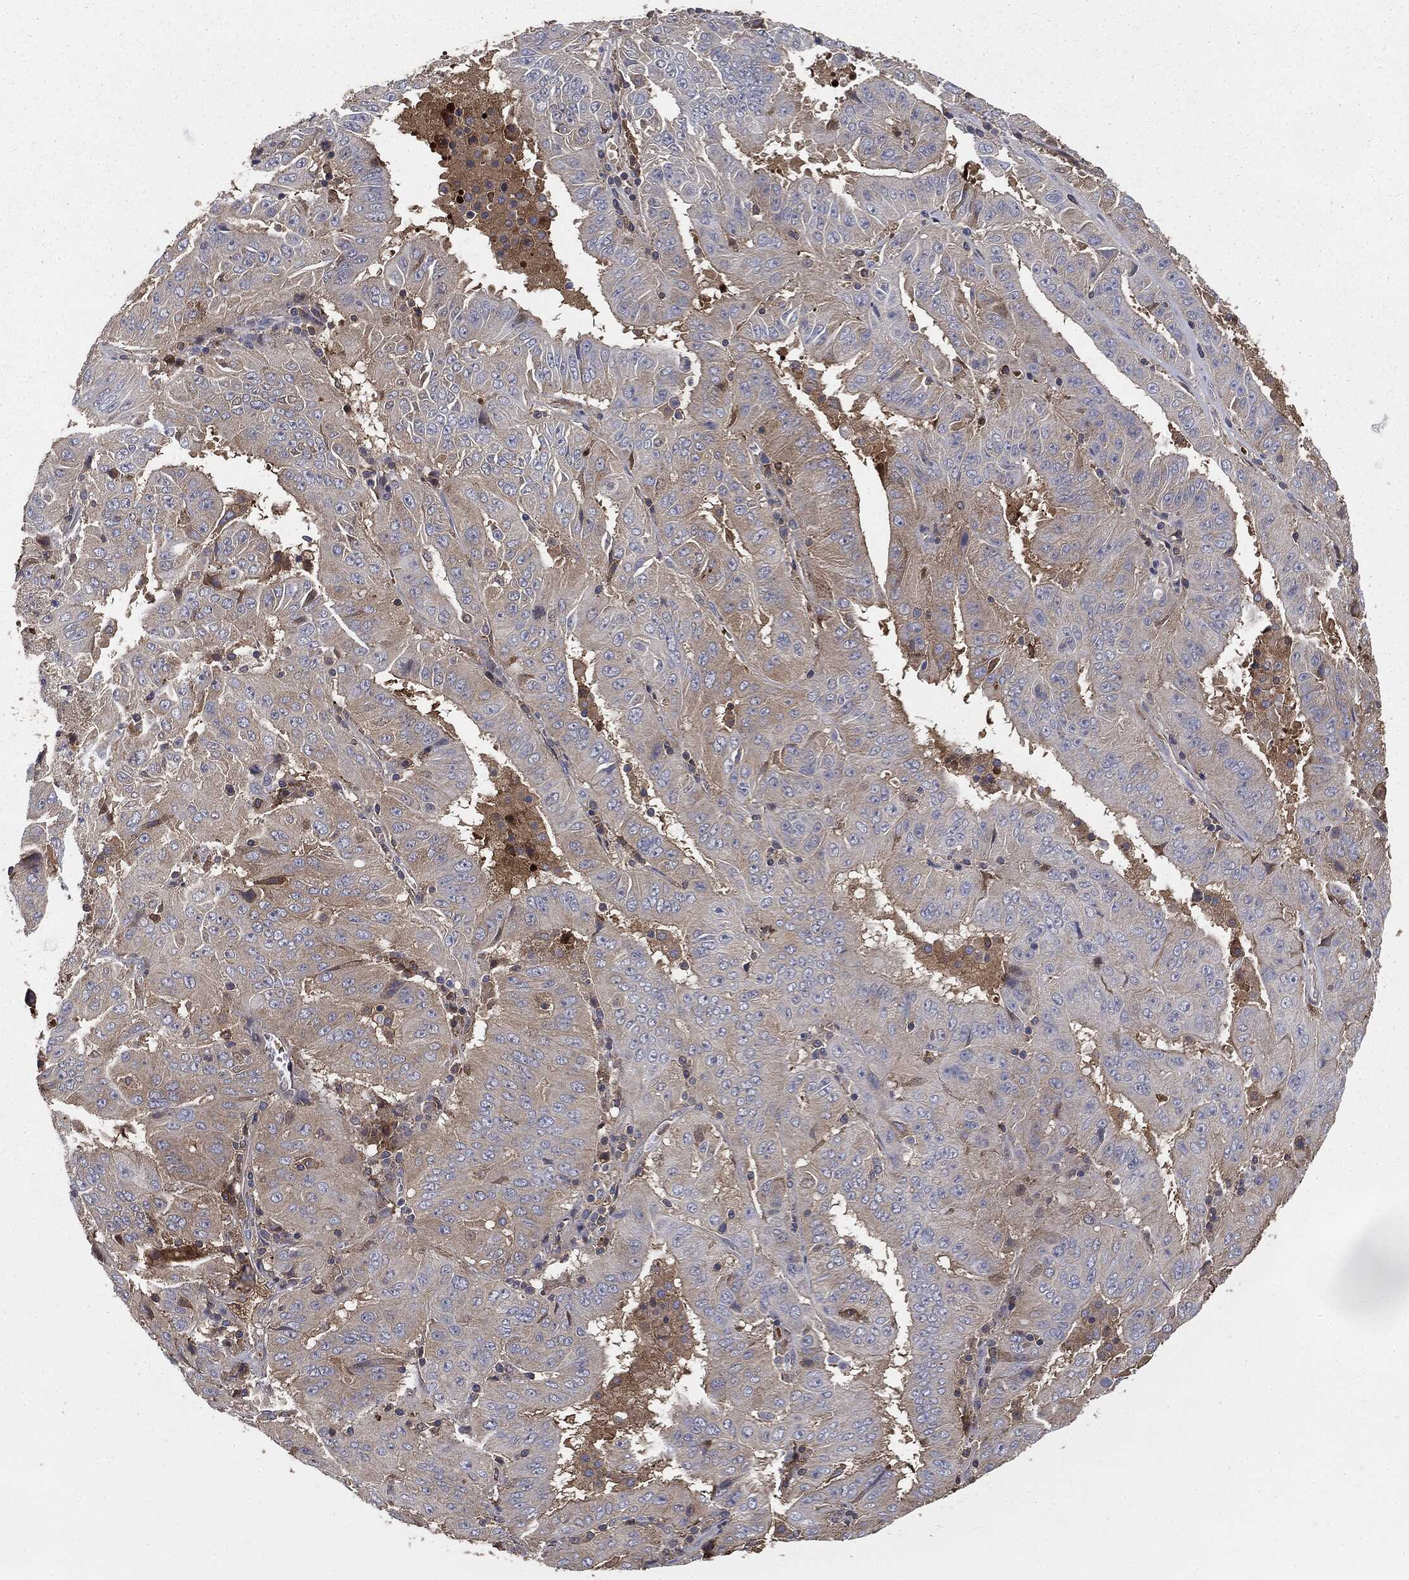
{"staining": {"intensity": "weak", "quantity": "25%-75%", "location": "cytoplasmic/membranous"}, "tissue": "pancreatic cancer", "cell_type": "Tumor cells", "image_type": "cancer", "snomed": [{"axis": "morphology", "description": "Adenocarcinoma, NOS"}, {"axis": "topography", "description": "Pancreas"}], "caption": "The photomicrograph reveals immunohistochemical staining of pancreatic cancer (adenocarcinoma). There is weak cytoplasmic/membranous positivity is present in approximately 25%-75% of tumor cells.", "gene": "GNB5", "patient": {"sex": "male", "age": 63}}